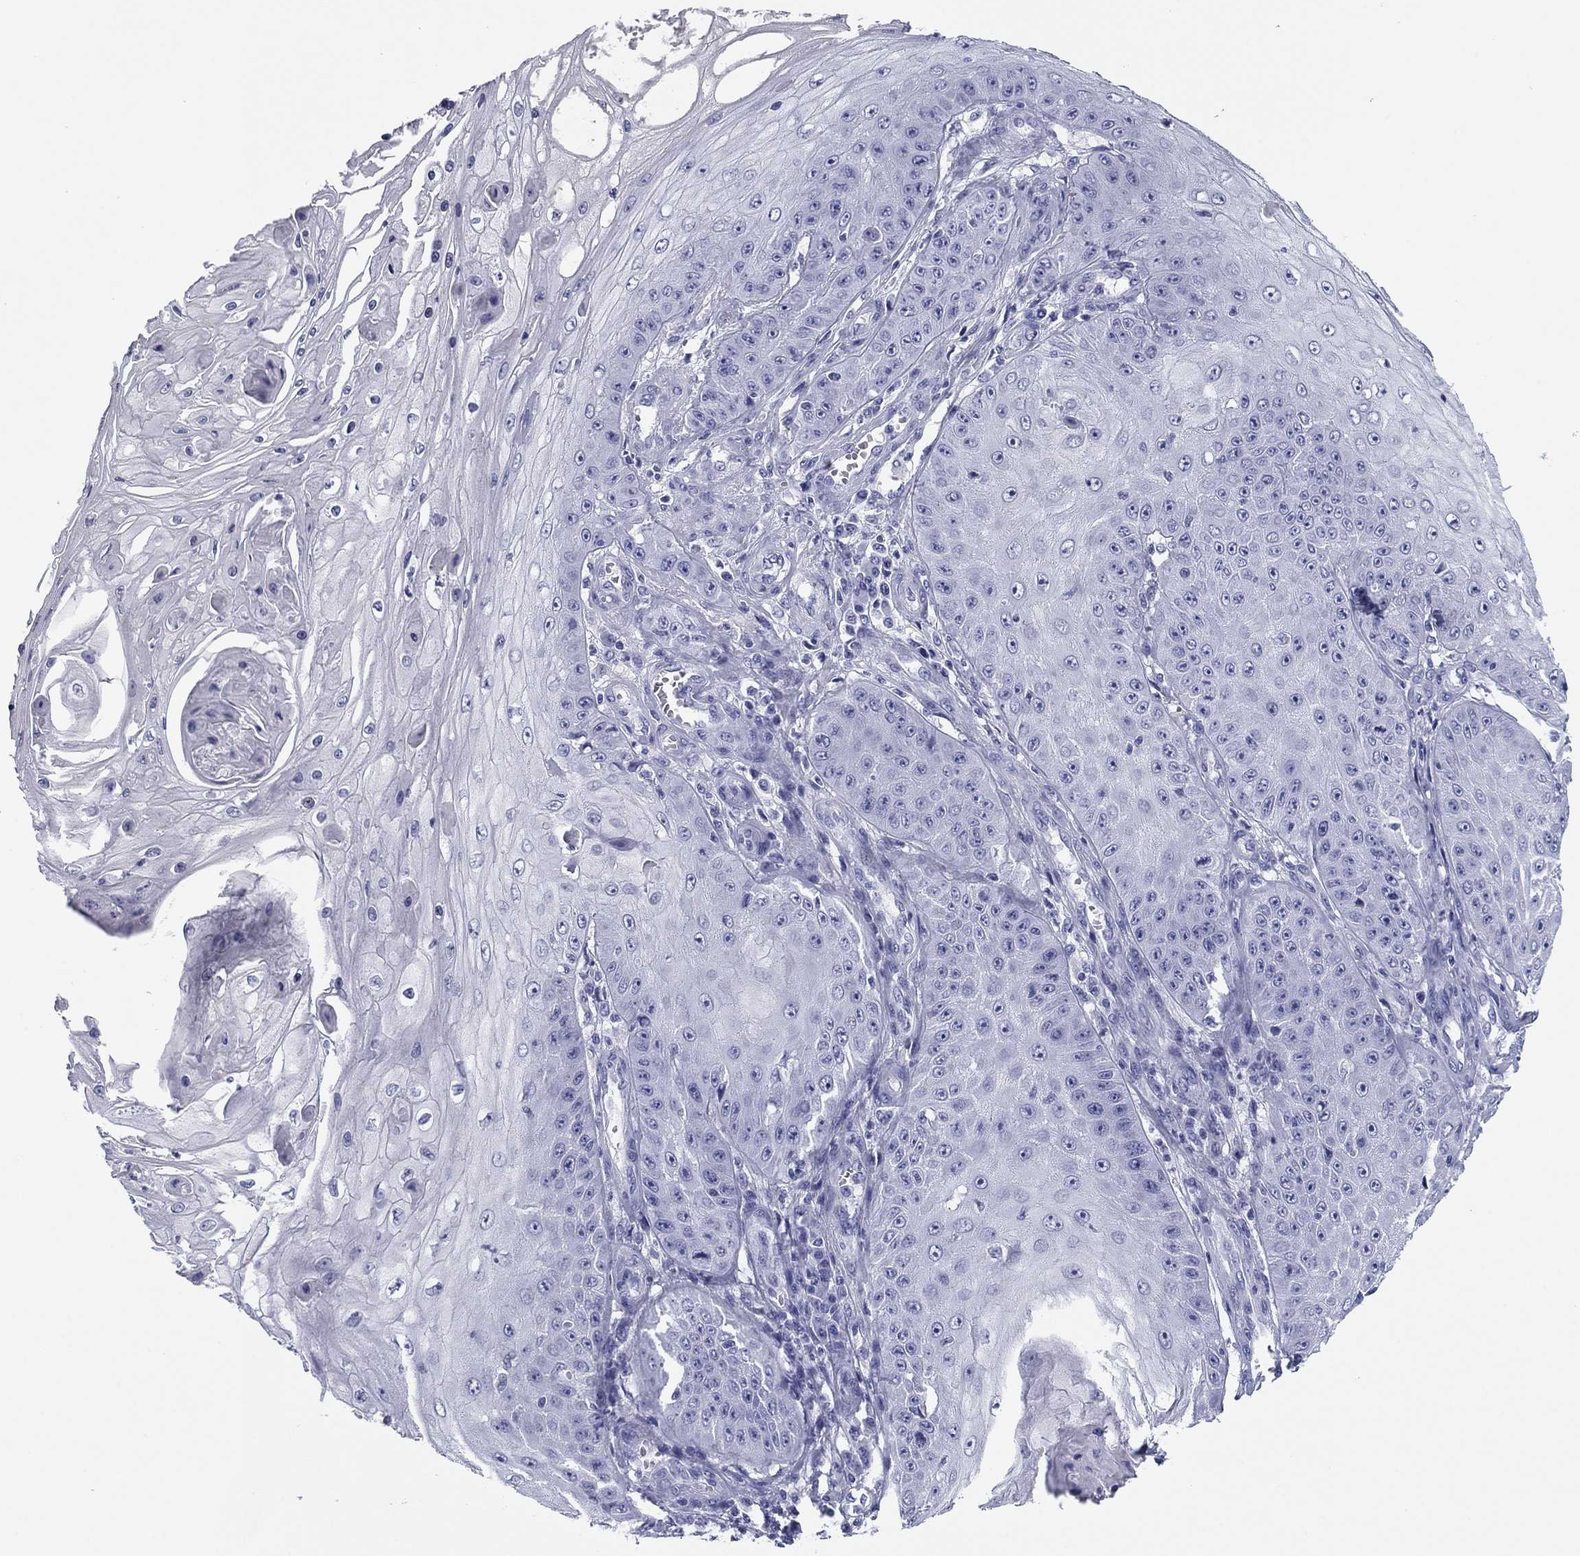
{"staining": {"intensity": "negative", "quantity": "none", "location": "none"}, "tissue": "skin cancer", "cell_type": "Tumor cells", "image_type": "cancer", "snomed": [{"axis": "morphology", "description": "Squamous cell carcinoma, NOS"}, {"axis": "topography", "description": "Skin"}], "caption": "The IHC micrograph has no significant positivity in tumor cells of squamous cell carcinoma (skin) tissue. The staining is performed using DAB brown chromogen with nuclei counter-stained in using hematoxylin.", "gene": "KCNH1", "patient": {"sex": "male", "age": 70}}